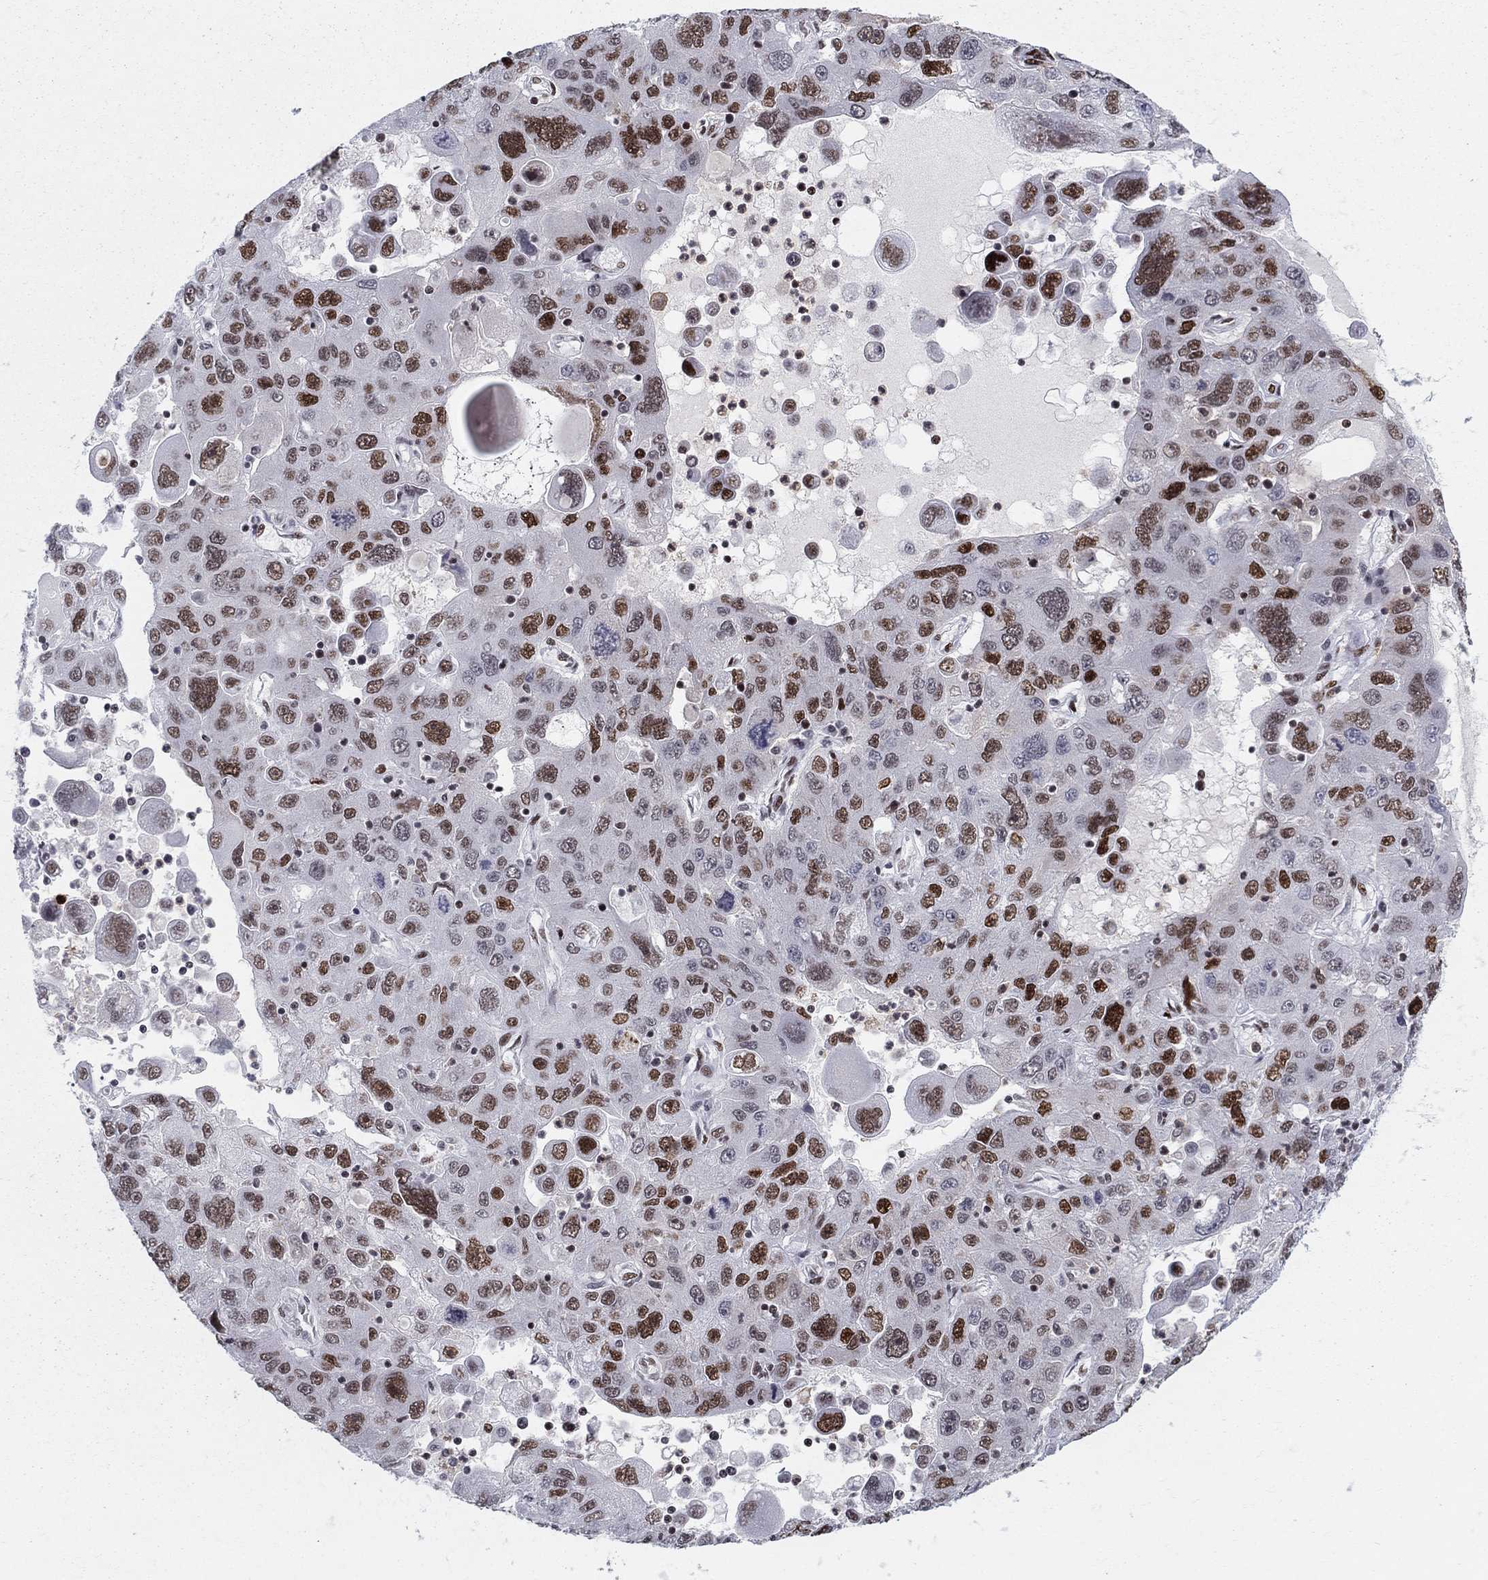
{"staining": {"intensity": "moderate", "quantity": ">75%", "location": "nuclear"}, "tissue": "stomach cancer", "cell_type": "Tumor cells", "image_type": "cancer", "snomed": [{"axis": "morphology", "description": "Adenocarcinoma, NOS"}, {"axis": "topography", "description": "Stomach"}], "caption": "Protein expression analysis of adenocarcinoma (stomach) exhibits moderate nuclear positivity in approximately >75% of tumor cells.", "gene": "ZNHIT3", "patient": {"sex": "male", "age": 56}}